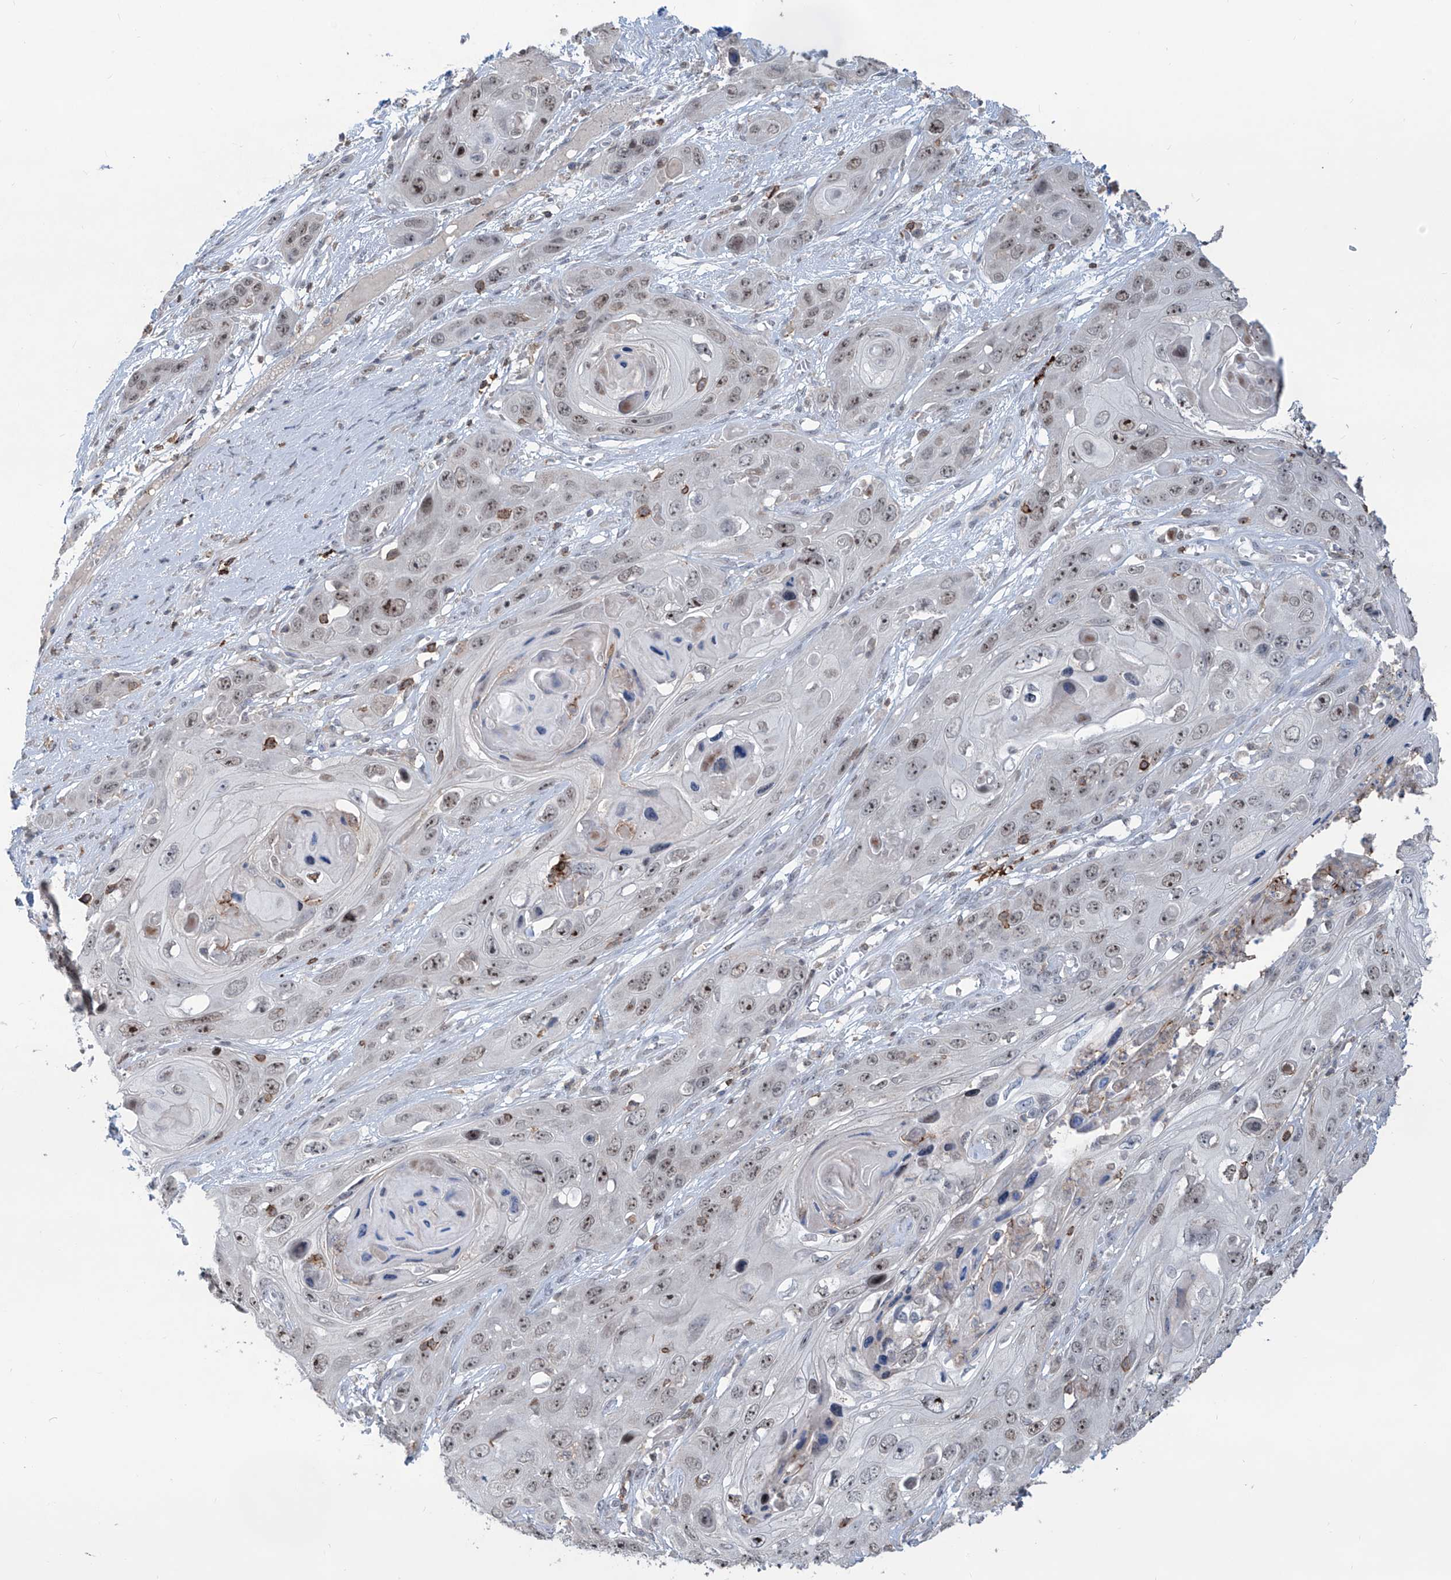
{"staining": {"intensity": "moderate", "quantity": ">75%", "location": "nuclear"}, "tissue": "skin cancer", "cell_type": "Tumor cells", "image_type": "cancer", "snomed": [{"axis": "morphology", "description": "Squamous cell carcinoma, NOS"}, {"axis": "topography", "description": "Skin"}], "caption": "High-power microscopy captured an IHC micrograph of skin squamous cell carcinoma, revealing moderate nuclear positivity in approximately >75% of tumor cells.", "gene": "ZBTB48", "patient": {"sex": "male", "age": 55}}